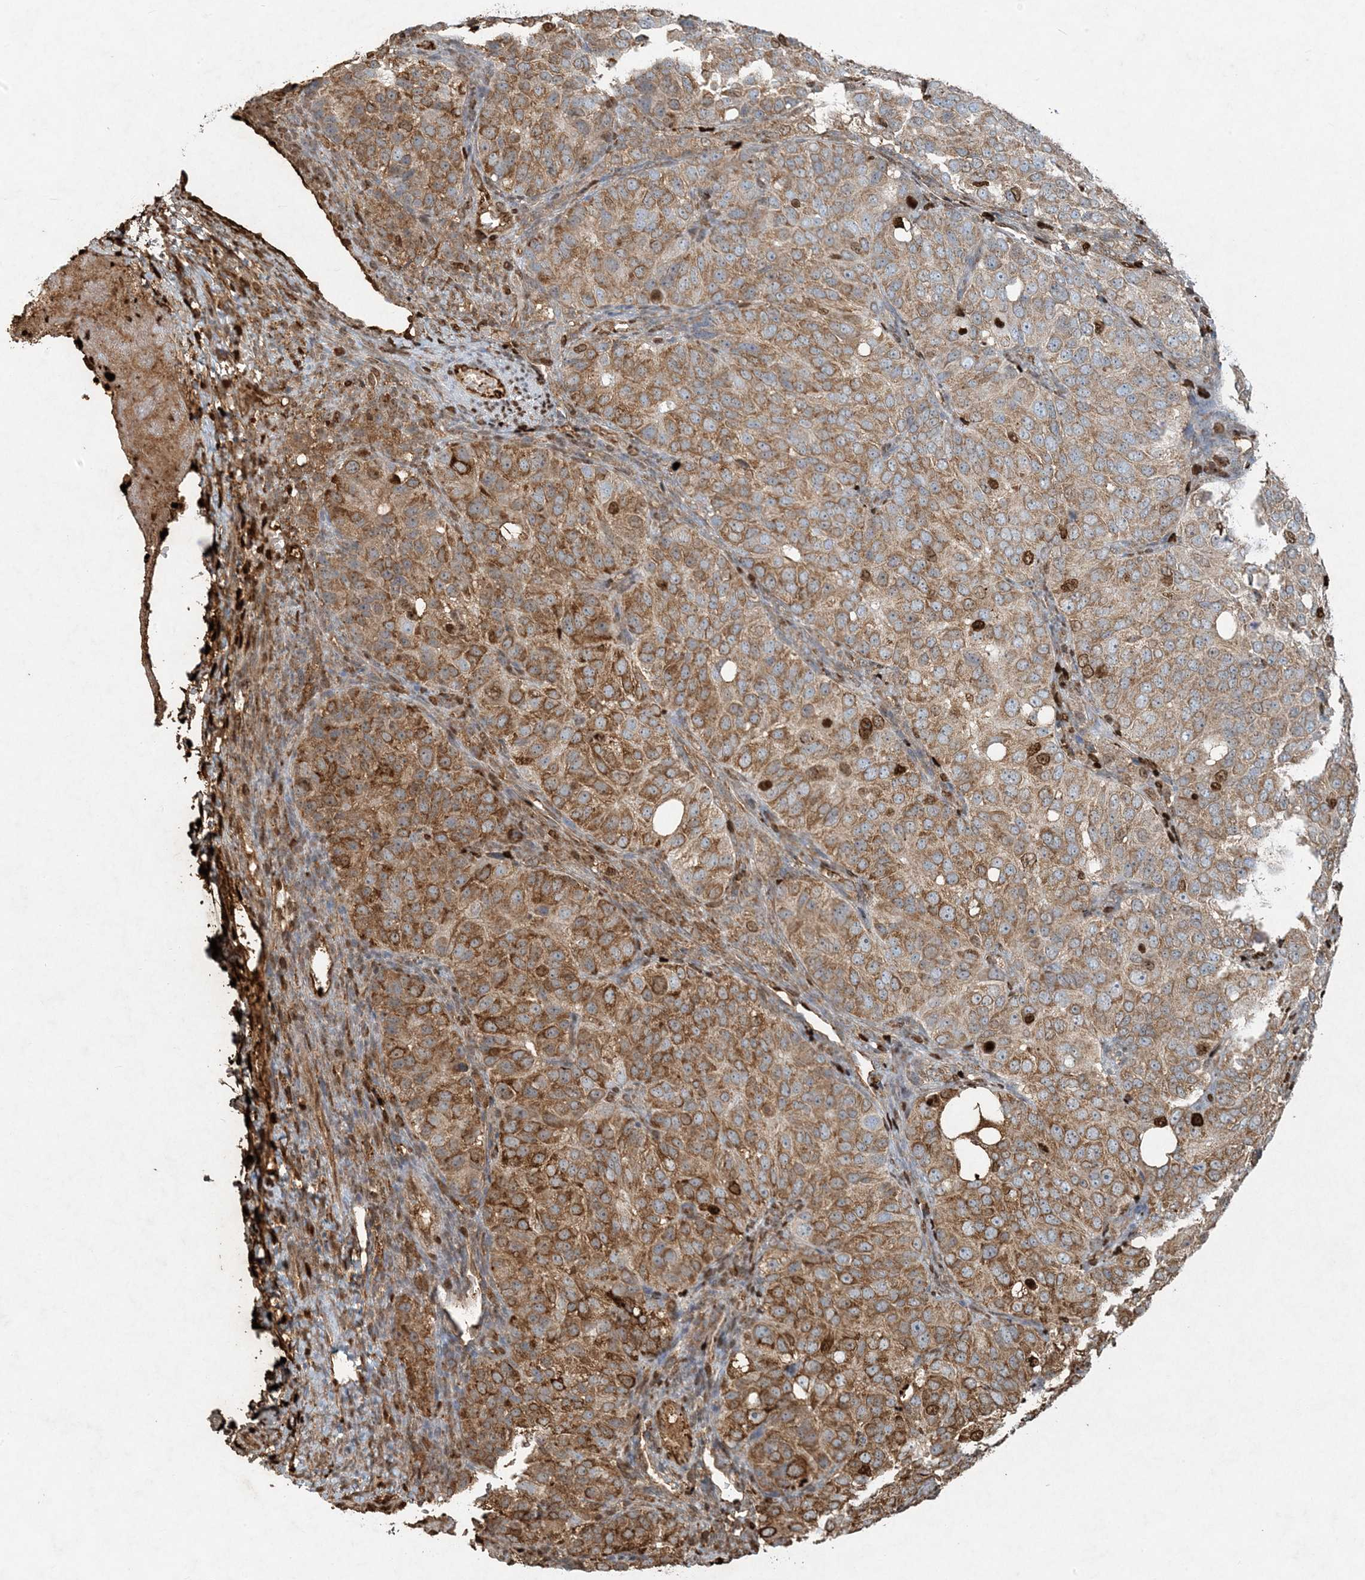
{"staining": {"intensity": "strong", "quantity": ">75%", "location": "cytoplasmic/membranous,nuclear"}, "tissue": "ovarian cancer", "cell_type": "Tumor cells", "image_type": "cancer", "snomed": [{"axis": "morphology", "description": "Carcinoma, endometroid"}, {"axis": "topography", "description": "Ovary"}], "caption": "Strong cytoplasmic/membranous and nuclear protein positivity is identified in about >75% of tumor cells in ovarian endometroid carcinoma. (IHC, brightfield microscopy, high magnification).", "gene": "MCOLN1", "patient": {"sex": "female", "age": 51}}